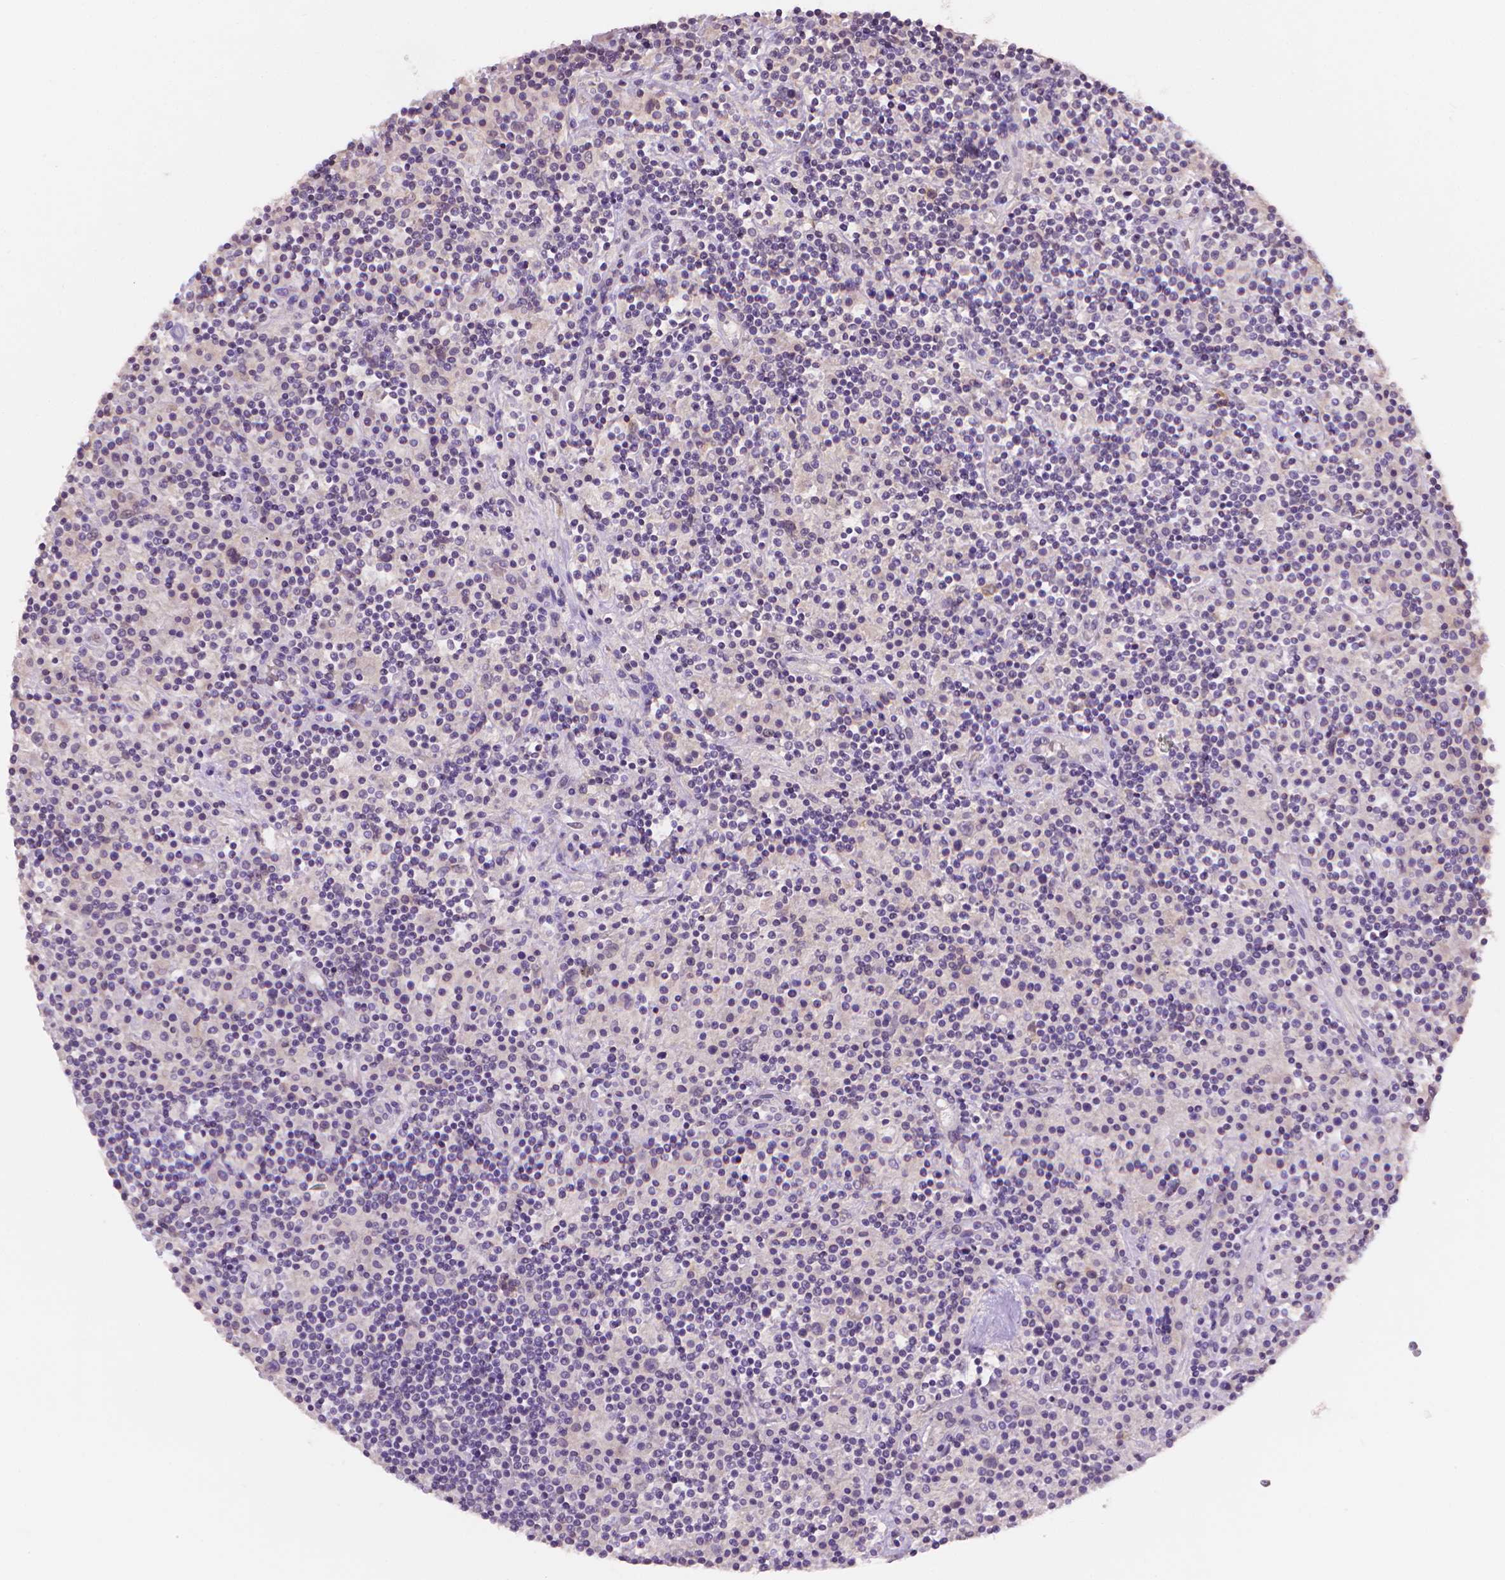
{"staining": {"intensity": "negative", "quantity": "none", "location": "none"}, "tissue": "lymphoma", "cell_type": "Tumor cells", "image_type": "cancer", "snomed": [{"axis": "morphology", "description": "Hodgkin's disease, NOS"}, {"axis": "topography", "description": "Lymph node"}], "caption": "A micrograph of human lymphoma is negative for staining in tumor cells.", "gene": "FASN", "patient": {"sex": "male", "age": 70}}